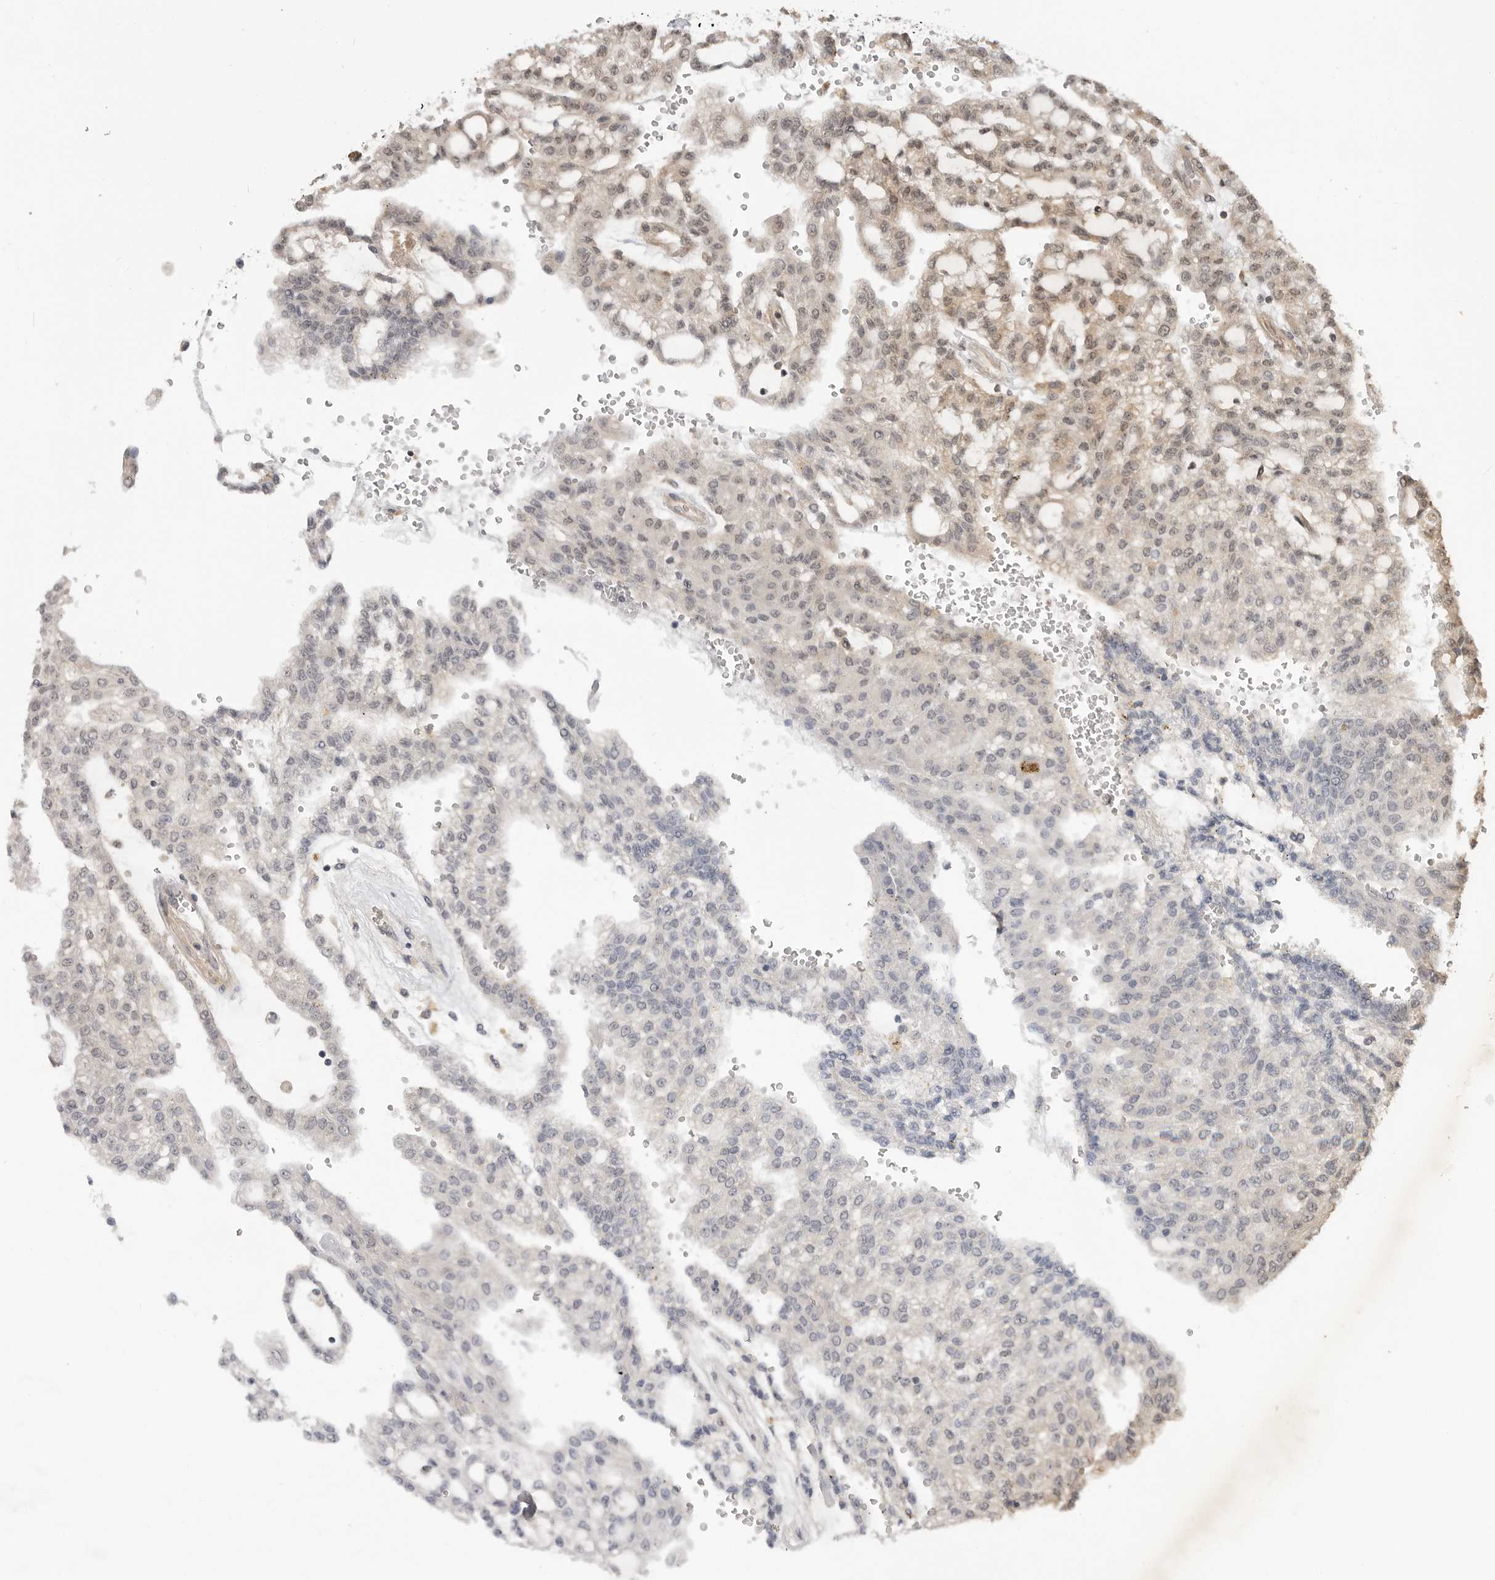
{"staining": {"intensity": "weak", "quantity": "25%-75%", "location": "cytoplasmic/membranous"}, "tissue": "renal cancer", "cell_type": "Tumor cells", "image_type": "cancer", "snomed": [{"axis": "morphology", "description": "Adenocarcinoma, NOS"}, {"axis": "topography", "description": "Kidney"}], "caption": "Tumor cells show low levels of weak cytoplasmic/membranous positivity in about 25%-75% of cells in human renal adenocarcinoma. The protein is stained brown, and the nuclei are stained in blue (DAB (3,3'-diaminobenzidine) IHC with brightfield microscopy, high magnification).", "gene": "BMP2K", "patient": {"sex": "male", "age": 63}}